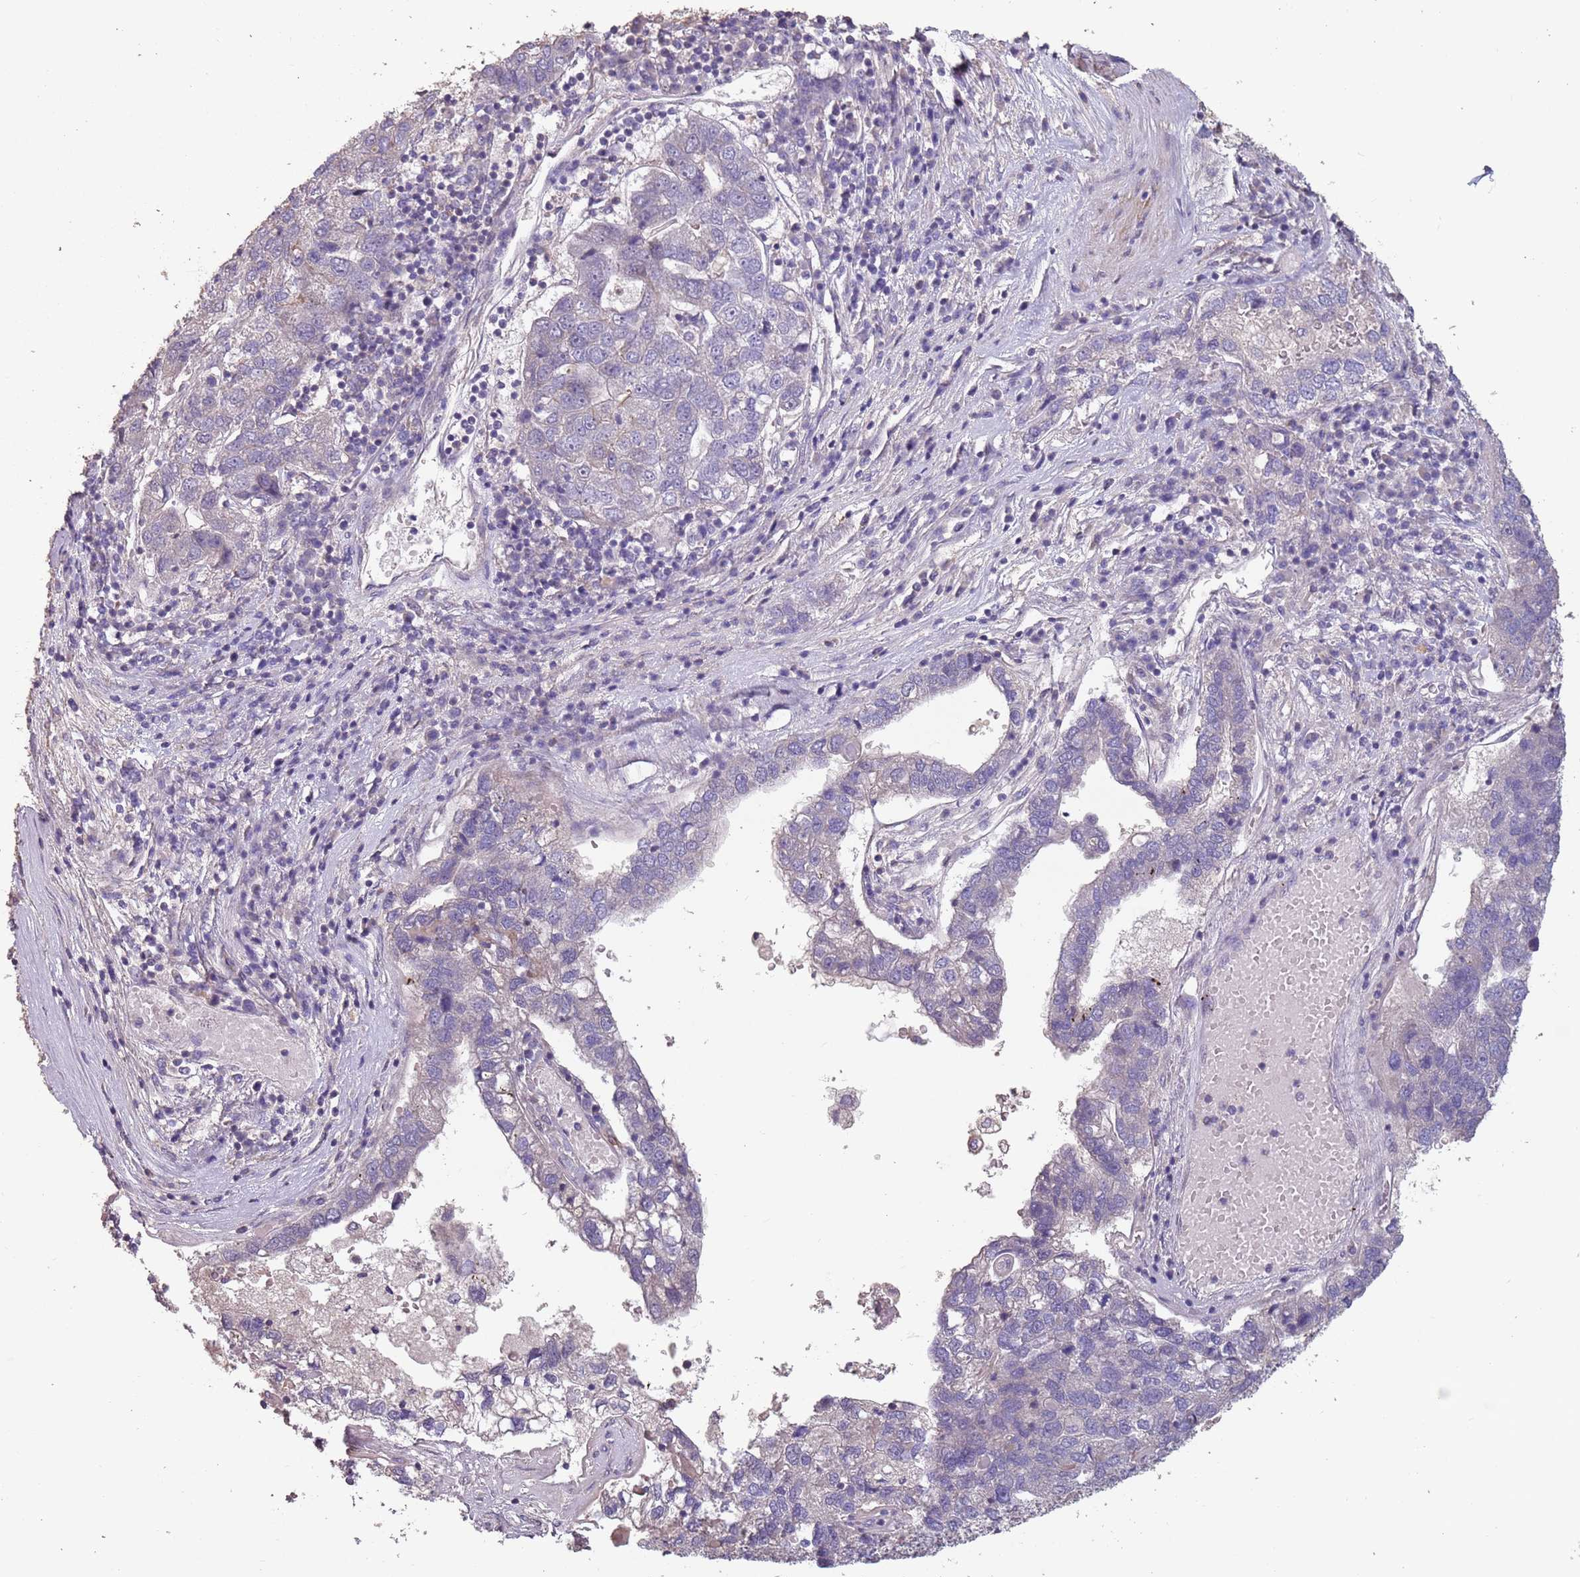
{"staining": {"intensity": "negative", "quantity": "none", "location": "none"}, "tissue": "pancreatic cancer", "cell_type": "Tumor cells", "image_type": "cancer", "snomed": [{"axis": "morphology", "description": "Adenocarcinoma, NOS"}, {"axis": "topography", "description": "Pancreas"}], "caption": "Immunohistochemical staining of pancreatic cancer reveals no significant expression in tumor cells. Brightfield microscopy of immunohistochemistry stained with DAB (3,3'-diaminobenzidine) (brown) and hematoxylin (blue), captured at high magnification.", "gene": "MBD3L1", "patient": {"sex": "female", "age": 61}}